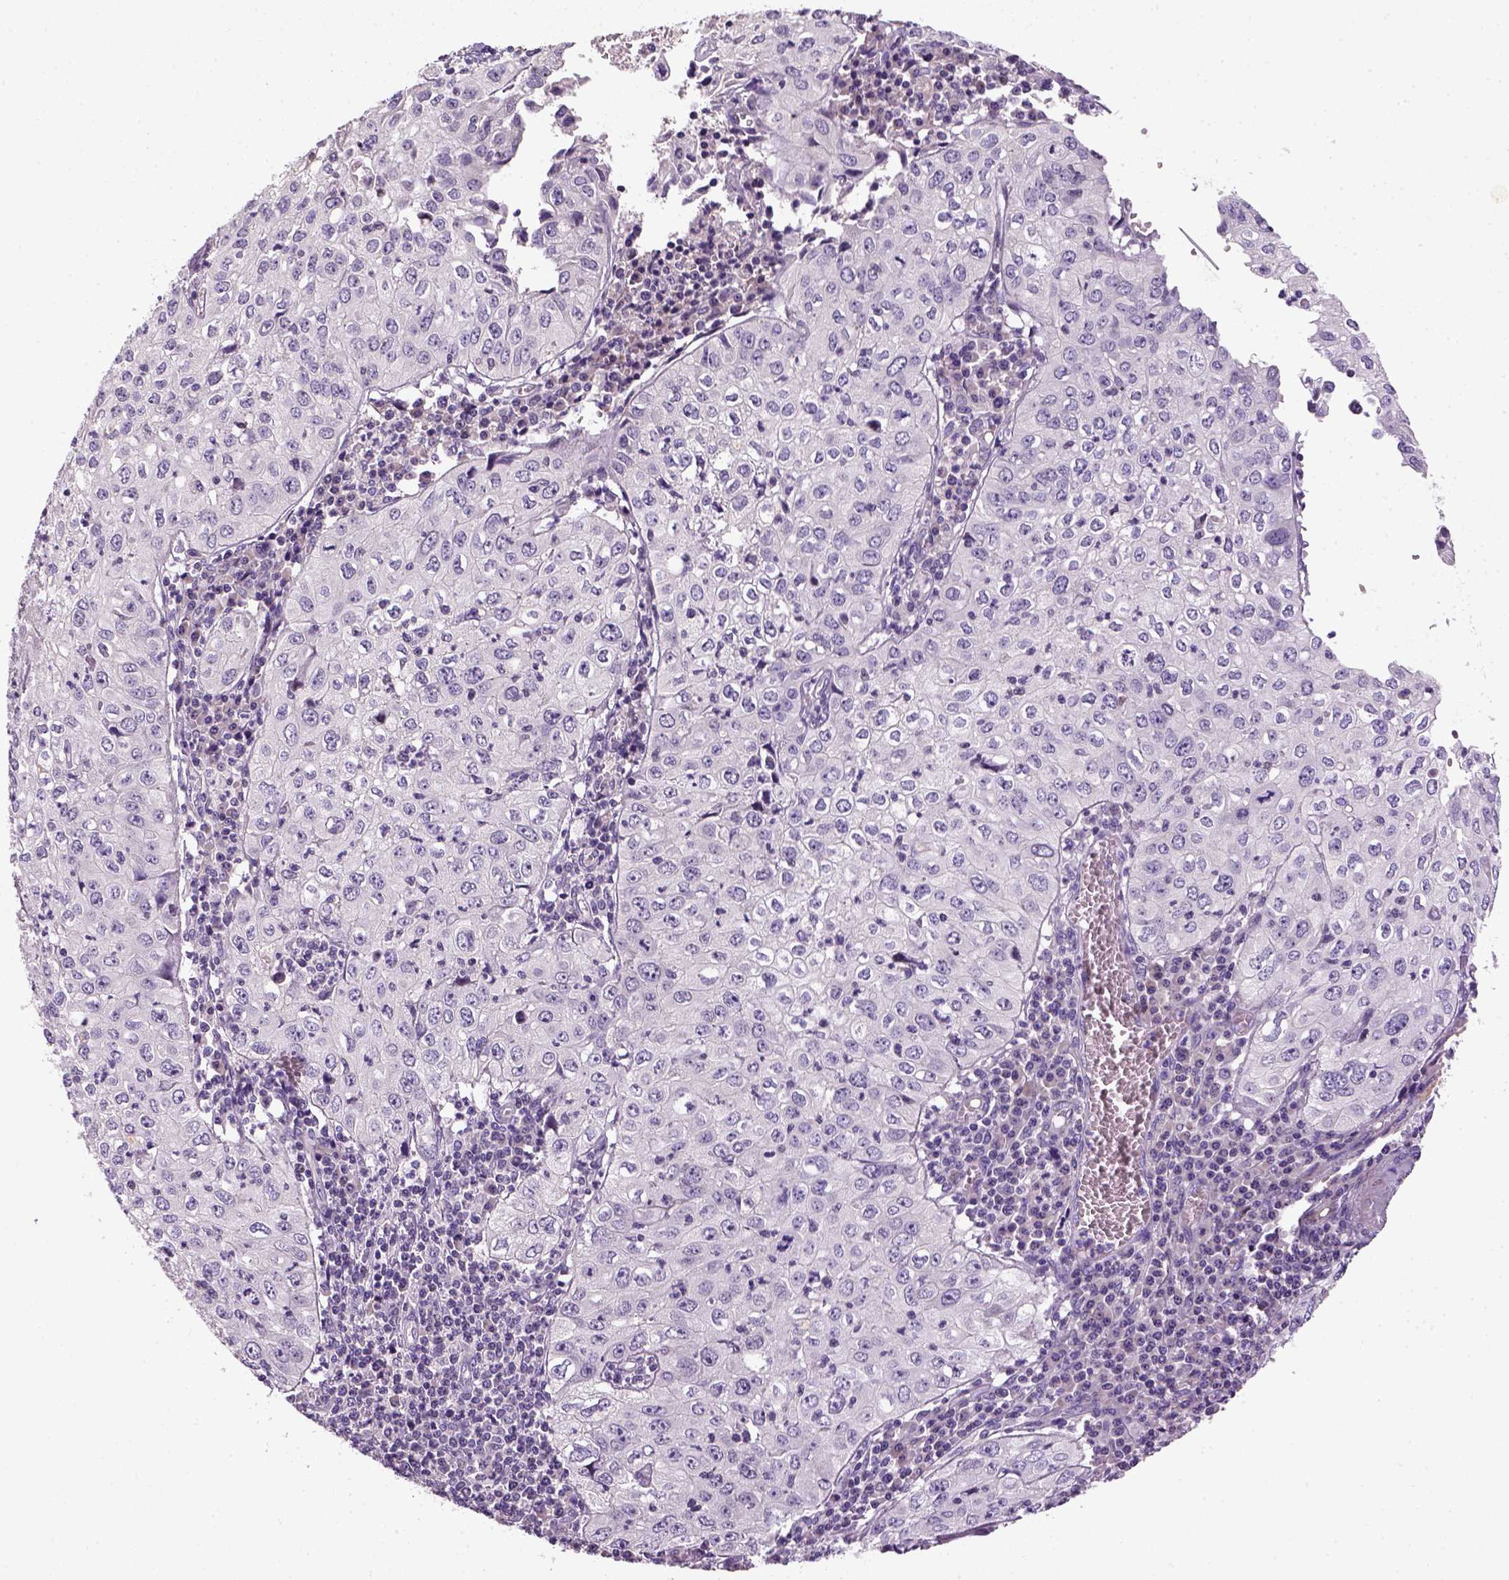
{"staining": {"intensity": "negative", "quantity": "none", "location": "none"}, "tissue": "cervical cancer", "cell_type": "Tumor cells", "image_type": "cancer", "snomed": [{"axis": "morphology", "description": "Squamous cell carcinoma, NOS"}, {"axis": "topography", "description": "Cervix"}], "caption": "This is an immunohistochemistry histopathology image of cervical cancer (squamous cell carcinoma). There is no staining in tumor cells.", "gene": "NUDT6", "patient": {"sex": "female", "age": 24}}